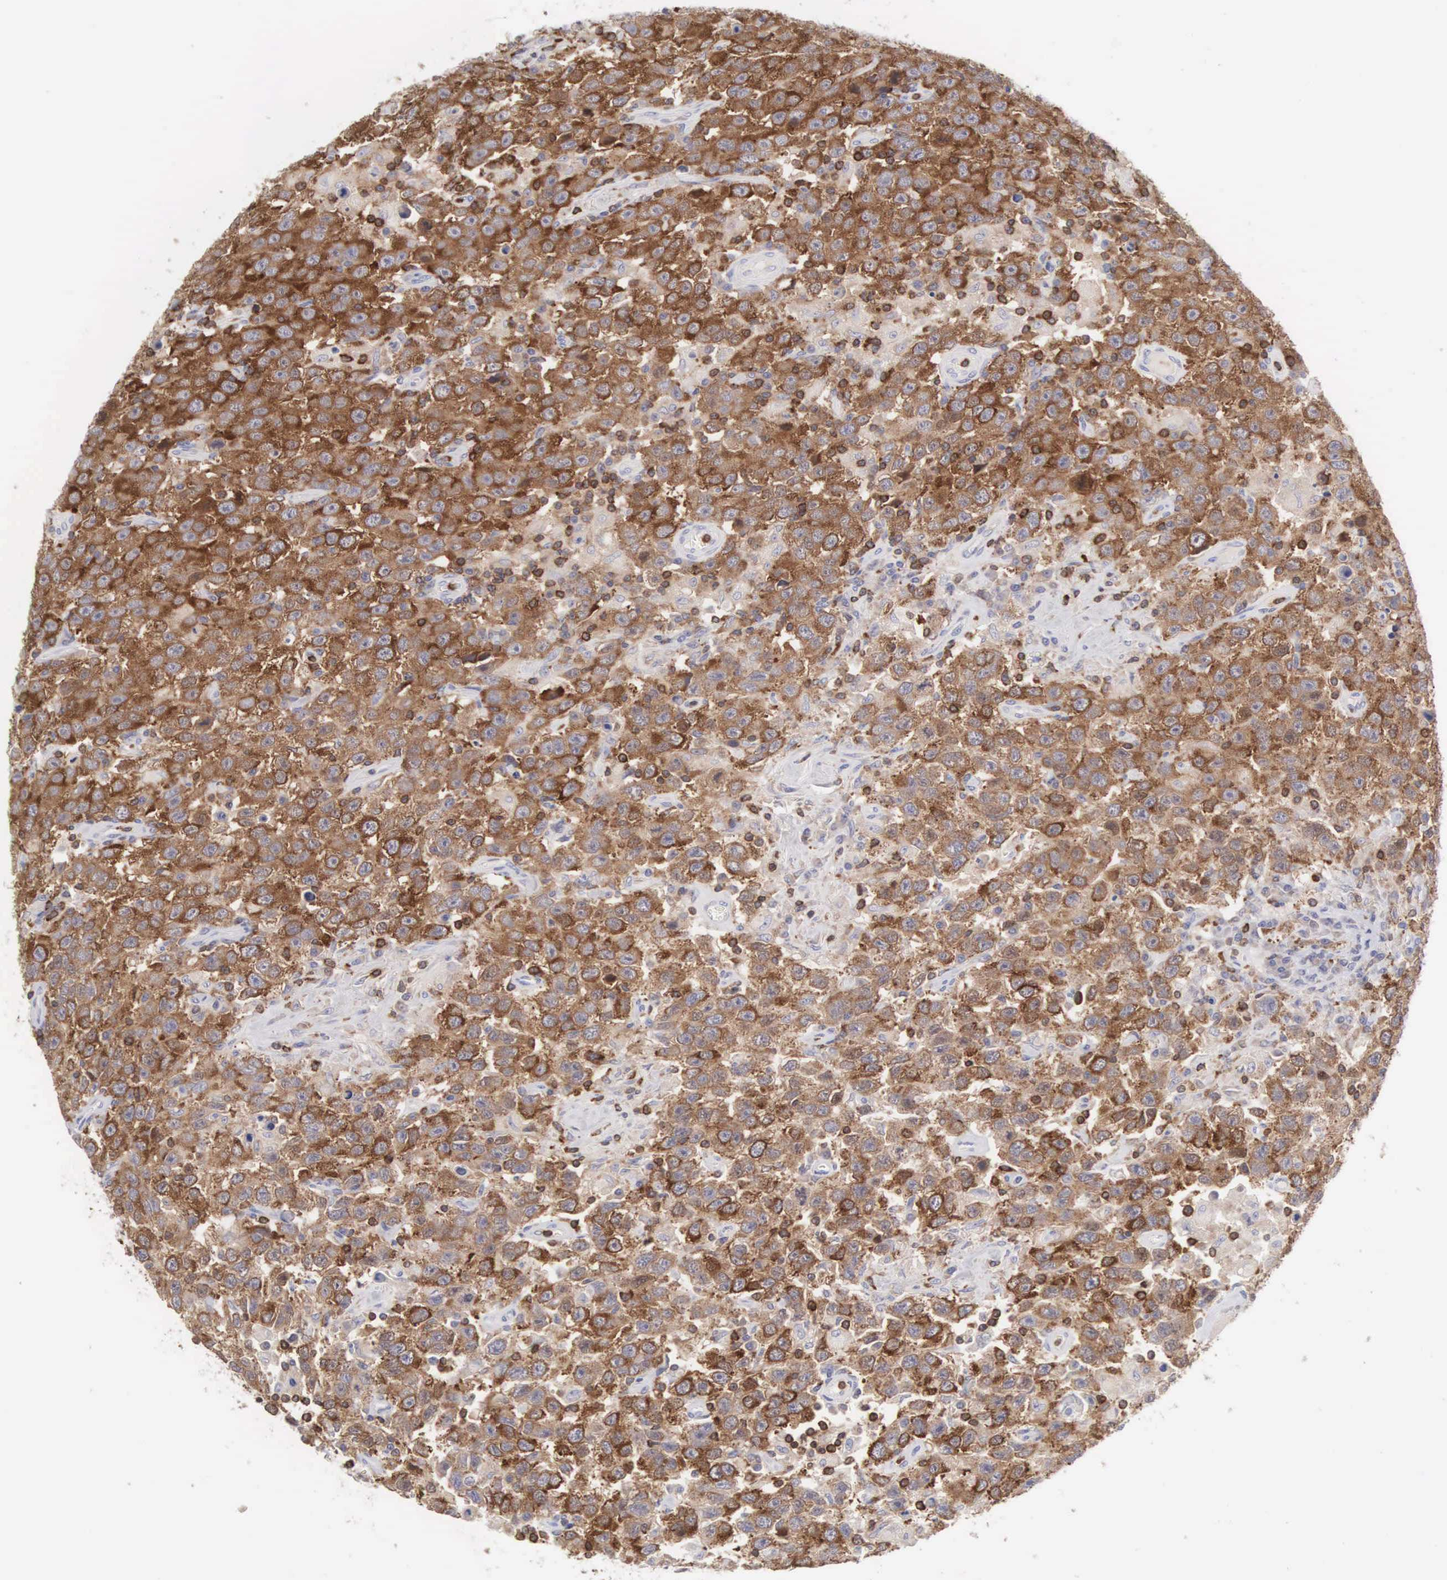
{"staining": {"intensity": "strong", "quantity": ">75%", "location": "cytoplasmic/membranous,nuclear"}, "tissue": "testis cancer", "cell_type": "Tumor cells", "image_type": "cancer", "snomed": [{"axis": "morphology", "description": "Seminoma, NOS"}, {"axis": "topography", "description": "Testis"}], "caption": "Testis seminoma stained for a protein displays strong cytoplasmic/membranous and nuclear positivity in tumor cells.", "gene": "SH3BP1", "patient": {"sex": "male", "age": 41}}